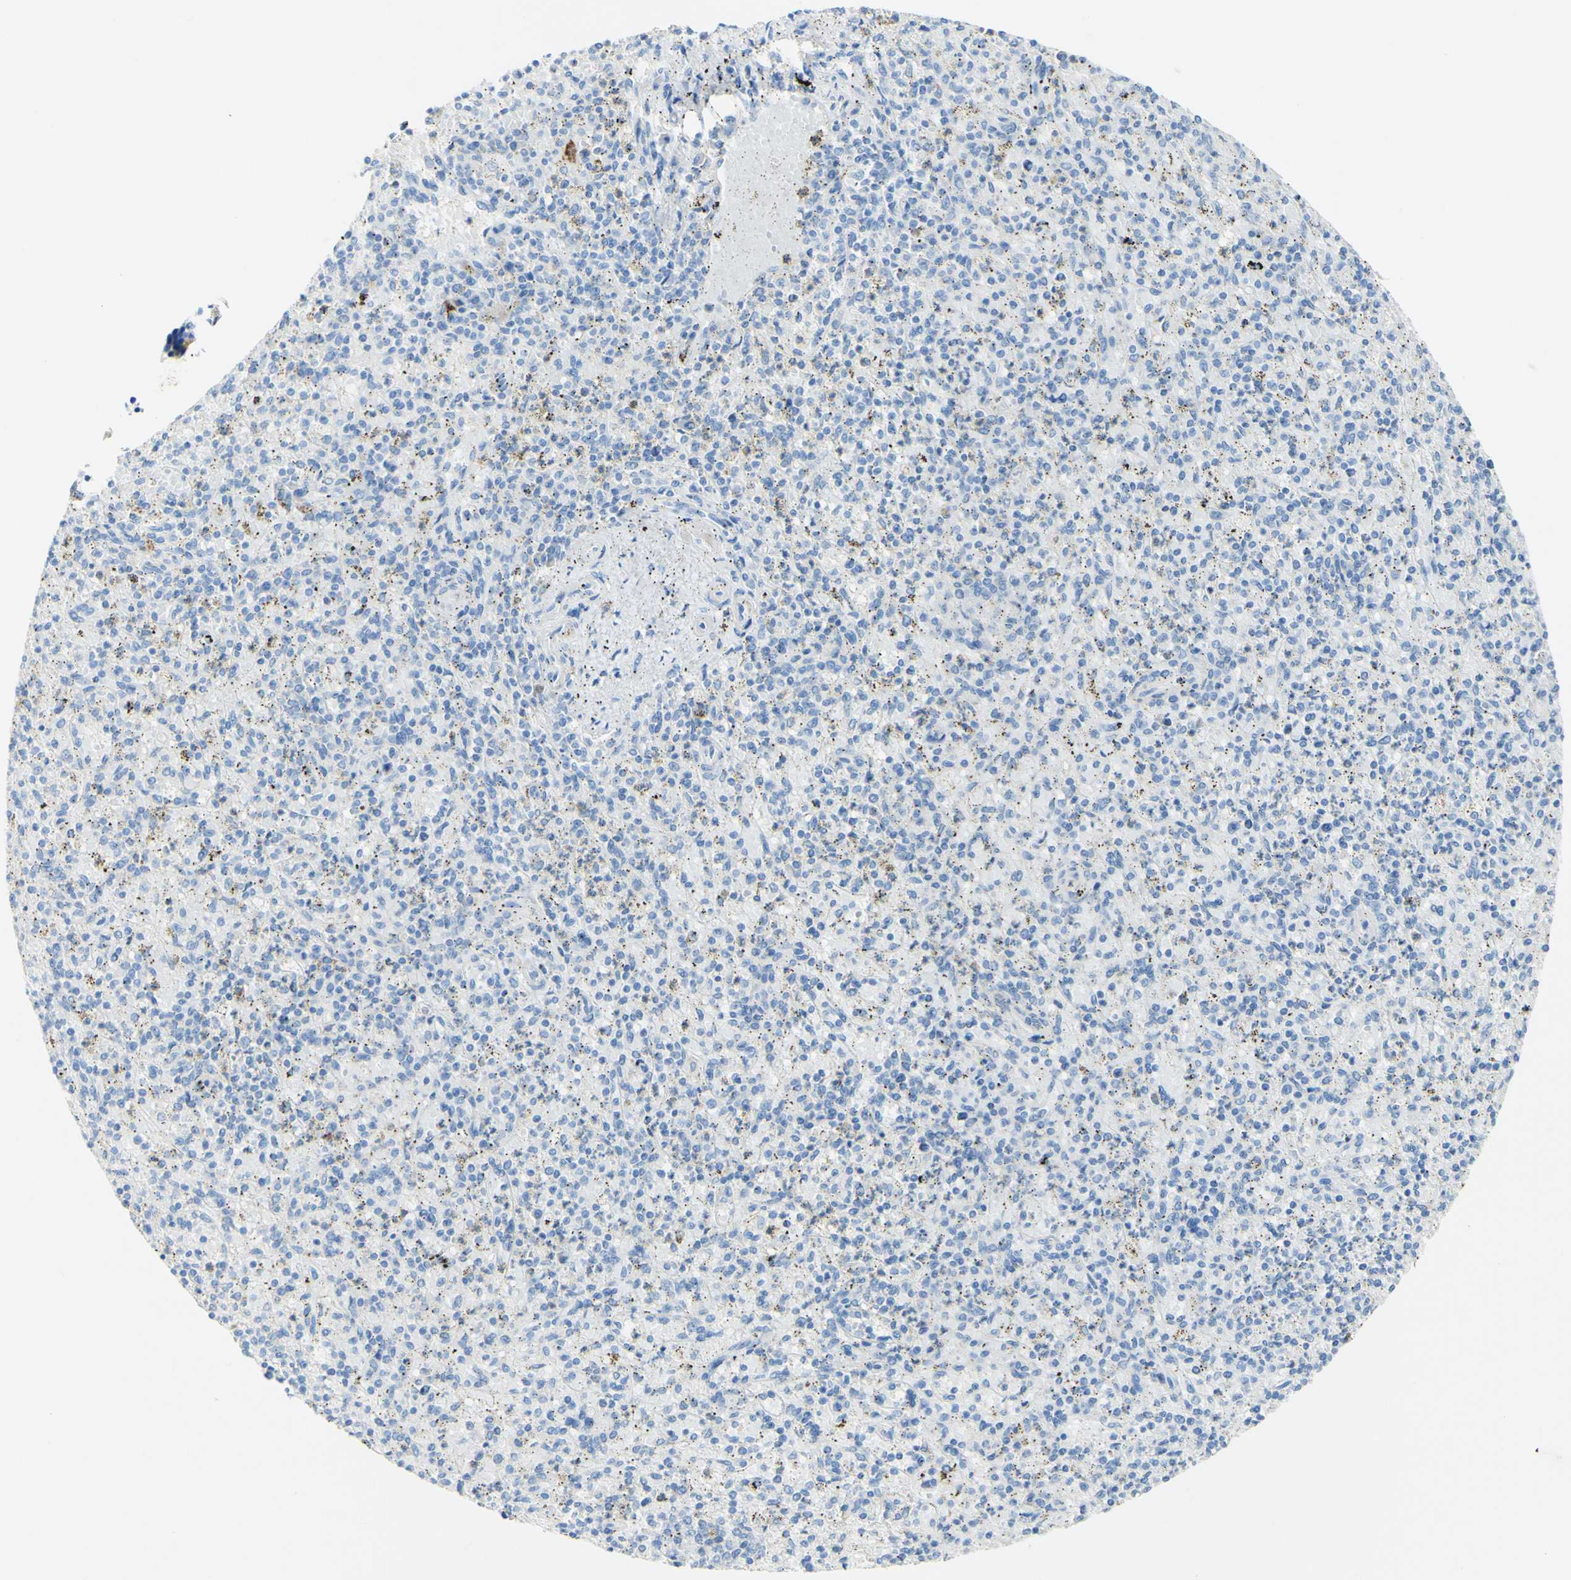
{"staining": {"intensity": "negative", "quantity": "none", "location": "none"}, "tissue": "spleen", "cell_type": "Cells in red pulp", "image_type": "normal", "snomed": [{"axis": "morphology", "description": "Normal tissue, NOS"}, {"axis": "topography", "description": "Spleen"}], "caption": "Spleen stained for a protein using immunohistochemistry (IHC) exhibits no positivity cells in red pulp.", "gene": "PIGR", "patient": {"sex": "male", "age": 72}}